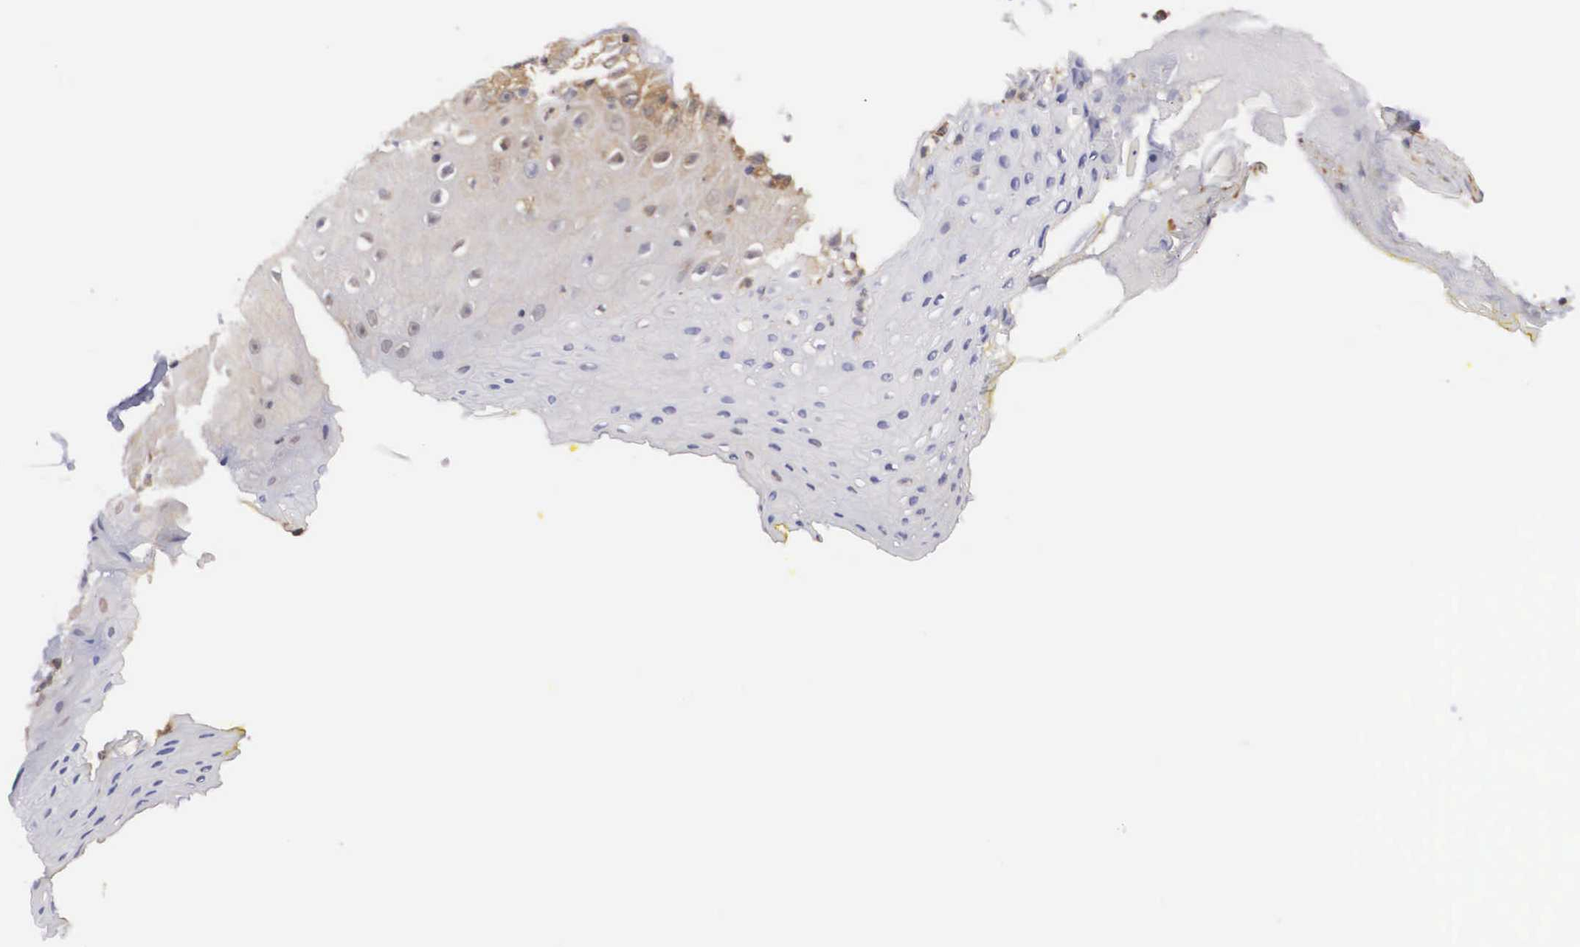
{"staining": {"intensity": "strong", "quantity": ">75%", "location": "cytoplasmic/membranous,nuclear"}, "tissue": "skin", "cell_type": "Epidermal cells", "image_type": "normal", "snomed": [{"axis": "morphology", "description": "Normal tissue, NOS"}, {"axis": "topography", "description": "Skin"}, {"axis": "topography", "description": "Anal"}], "caption": "Skin was stained to show a protein in brown. There is high levels of strong cytoplasmic/membranous,nuclear staining in about >75% of epidermal cells. (DAB = brown stain, brightfield microscopy at high magnification).", "gene": "ADSL", "patient": {"sex": "male", "age": 61}}